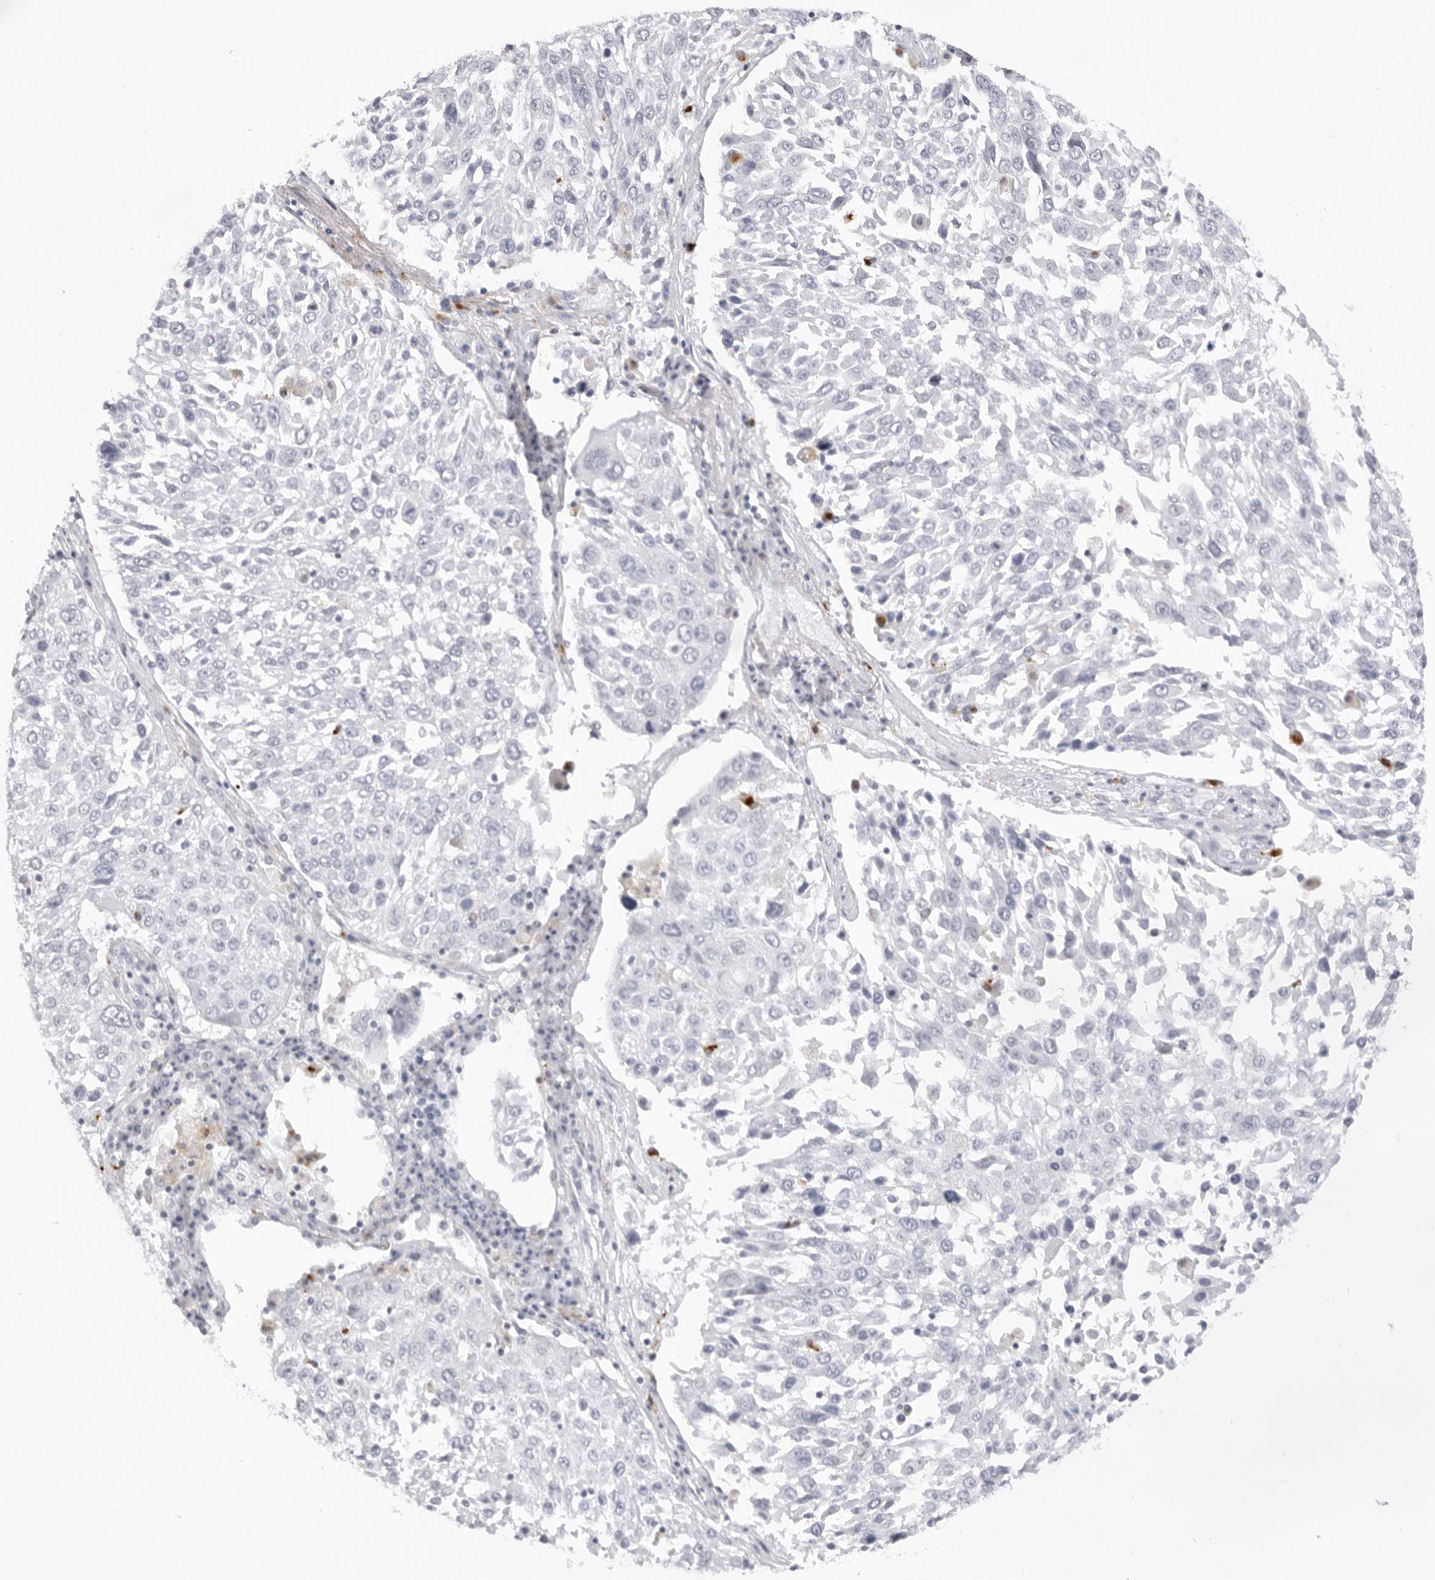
{"staining": {"intensity": "negative", "quantity": "none", "location": "none"}, "tissue": "lung cancer", "cell_type": "Tumor cells", "image_type": "cancer", "snomed": [{"axis": "morphology", "description": "Squamous cell carcinoma, NOS"}, {"axis": "topography", "description": "Lung"}], "caption": "This photomicrograph is of lung cancer stained with IHC to label a protein in brown with the nuclei are counter-stained blue. There is no expression in tumor cells. Brightfield microscopy of immunohistochemistry stained with DAB (brown) and hematoxylin (blue), captured at high magnification.", "gene": "KLK12", "patient": {"sex": "male", "age": 65}}